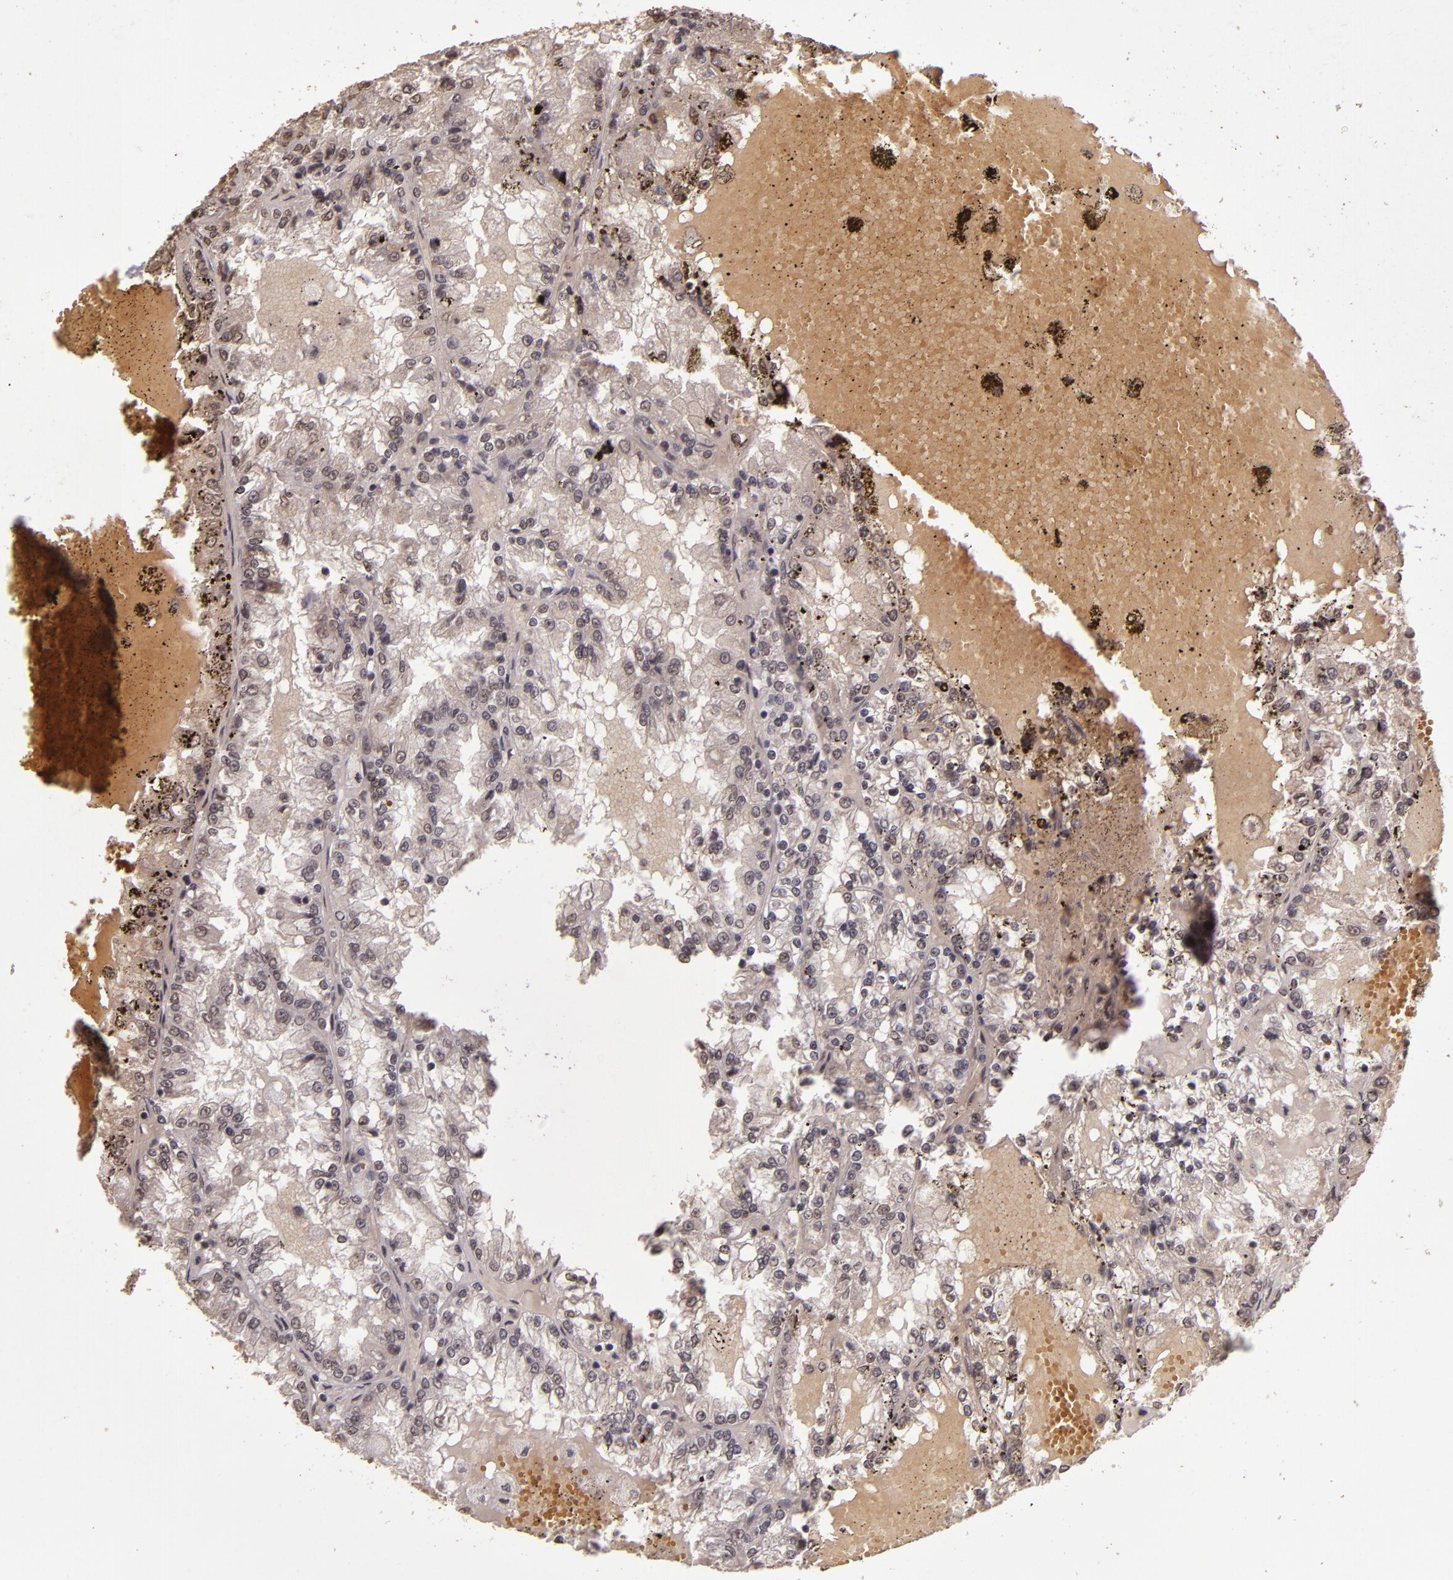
{"staining": {"intensity": "negative", "quantity": "none", "location": "none"}, "tissue": "renal cancer", "cell_type": "Tumor cells", "image_type": "cancer", "snomed": [{"axis": "morphology", "description": "Adenocarcinoma, NOS"}, {"axis": "topography", "description": "Kidney"}], "caption": "IHC histopathology image of renal cancer (adenocarcinoma) stained for a protein (brown), which displays no staining in tumor cells.", "gene": "CUL1", "patient": {"sex": "female", "age": 56}}